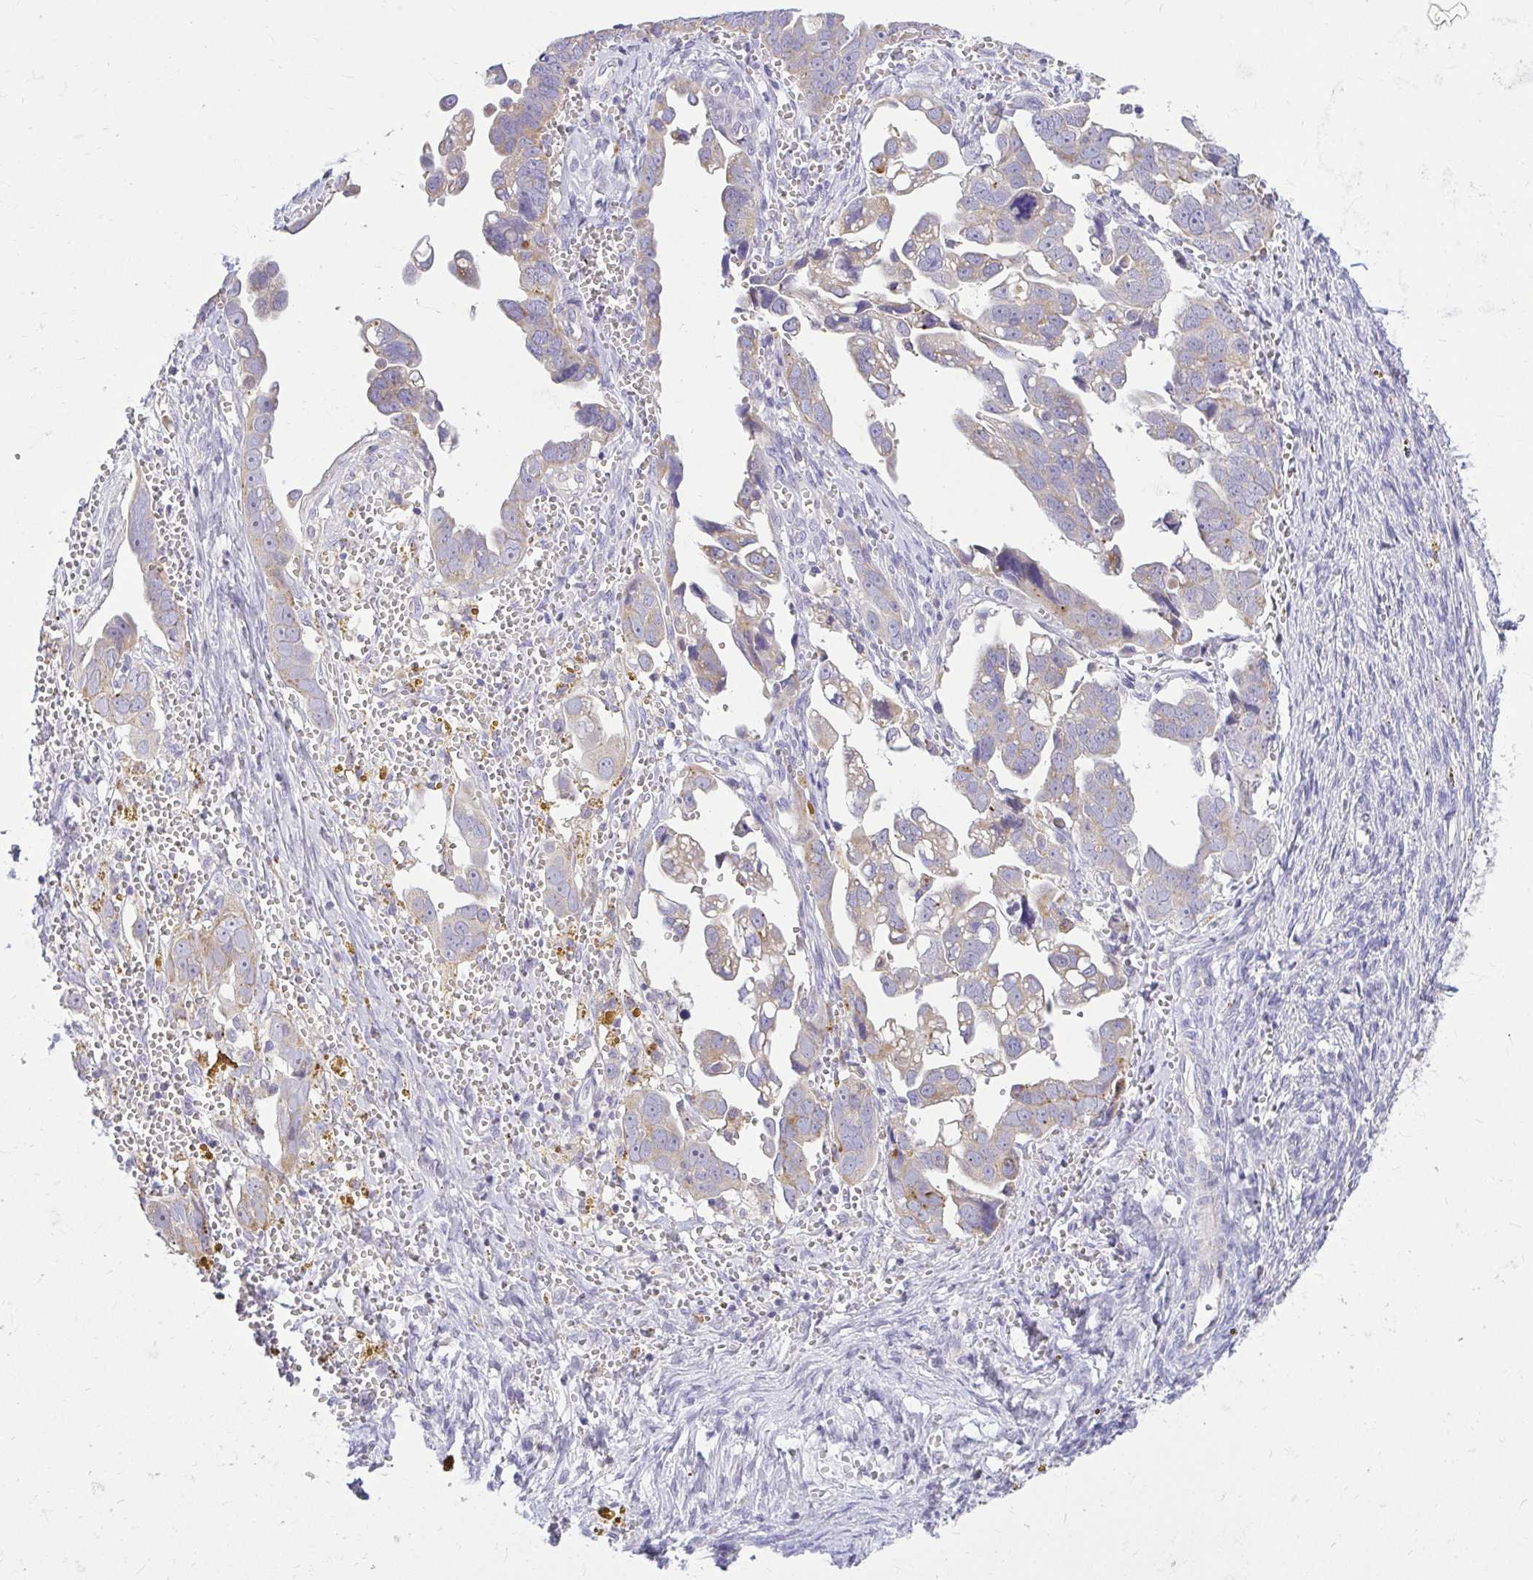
{"staining": {"intensity": "weak", "quantity": ">75%", "location": "cytoplasmic/membranous"}, "tissue": "ovarian cancer", "cell_type": "Tumor cells", "image_type": "cancer", "snomed": [{"axis": "morphology", "description": "Cystadenocarcinoma, serous, NOS"}, {"axis": "topography", "description": "Ovary"}], "caption": "Immunohistochemical staining of human serous cystadenocarcinoma (ovarian) reveals low levels of weak cytoplasmic/membranous expression in approximately >75% of tumor cells.", "gene": "PKN3", "patient": {"sex": "female", "age": 59}}